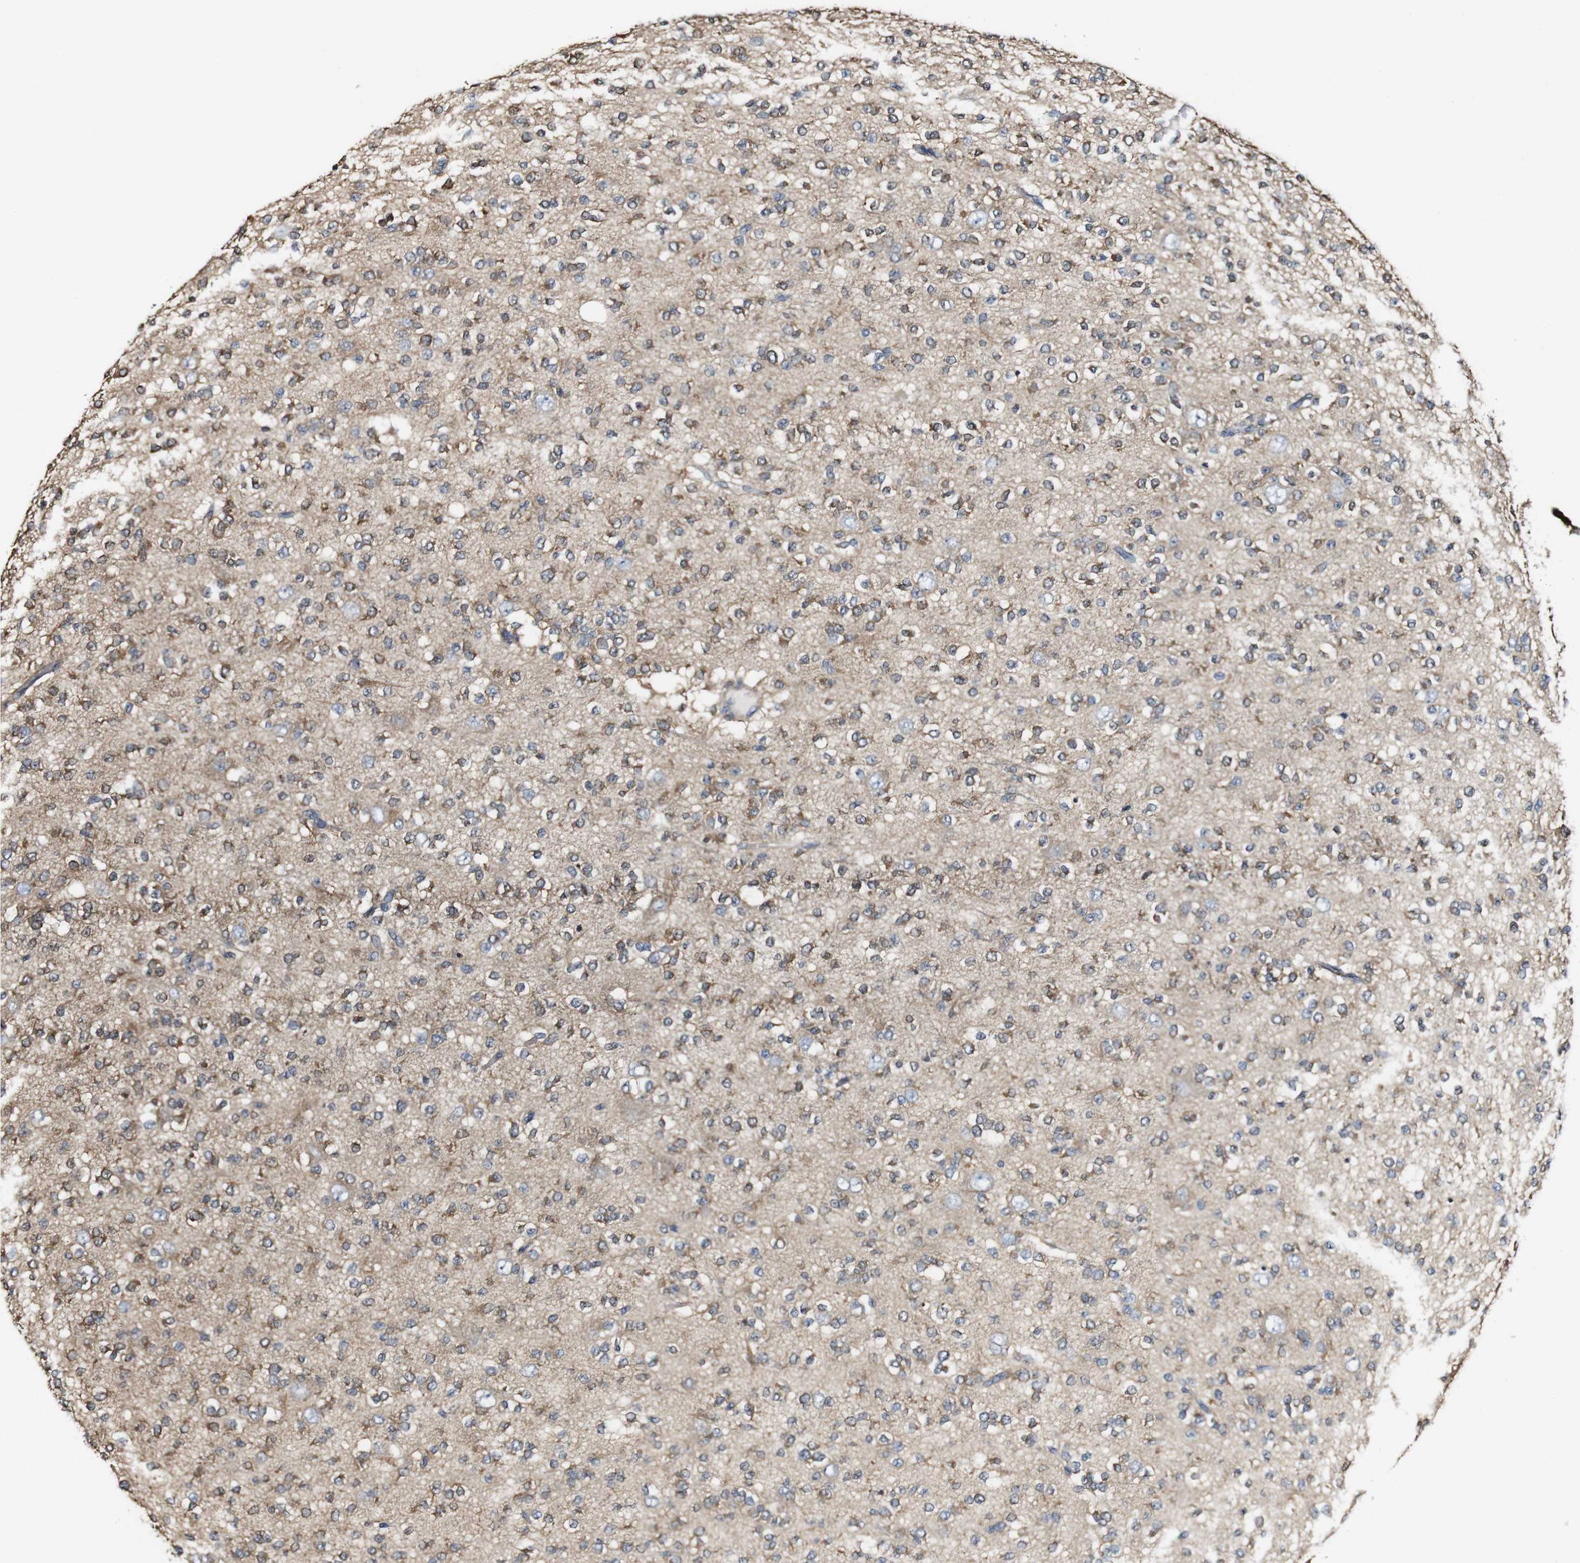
{"staining": {"intensity": "weak", "quantity": "25%-75%", "location": "cytoplasmic/membranous"}, "tissue": "glioma", "cell_type": "Tumor cells", "image_type": "cancer", "snomed": [{"axis": "morphology", "description": "Glioma, malignant, Low grade"}, {"axis": "topography", "description": "Brain"}], "caption": "Brown immunohistochemical staining in human glioma demonstrates weak cytoplasmic/membranous expression in approximately 25%-75% of tumor cells. The staining is performed using DAB (3,3'-diaminobenzidine) brown chromogen to label protein expression. The nuclei are counter-stained blue using hematoxylin.", "gene": "PTPRR", "patient": {"sex": "male", "age": 38}}